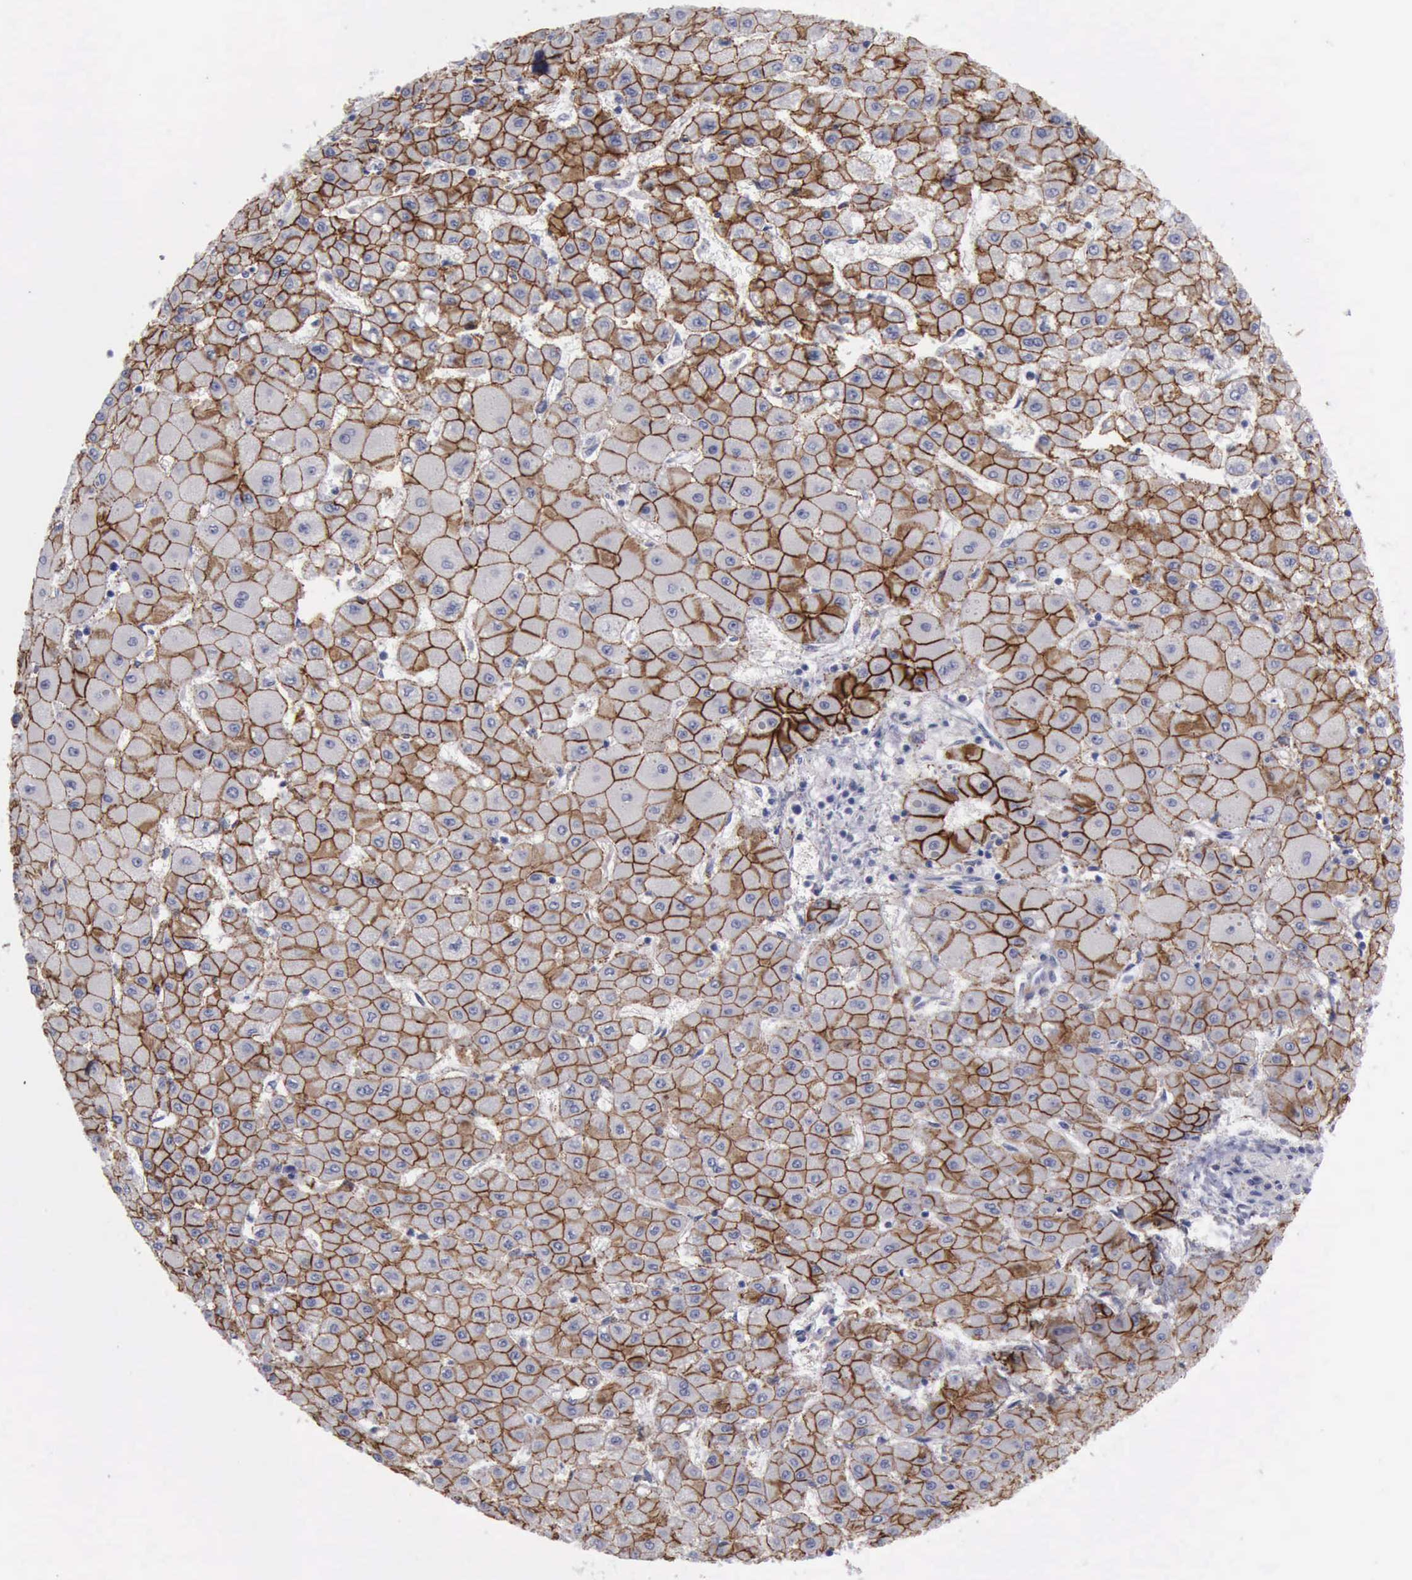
{"staining": {"intensity": "moderate", "quantity": ">75%", "location": "cytoplasmic/membranous"}, "tissue": "liver cancer", "cell_type": "Tumor cells", "image_type": "cancer", "snomed": [{"axis": "morphology", "description": "Carcinoma, Hepatocellular, NOS"}, {"axis": "topography", "description": "Liver"}], "caption": "Moderate cytoplasmic/membranous expression is appreciated in about >75% of tumor cells in hepatocellular carcinoma (liver).", "gene": "CDH2", "patient": {"sex": "female", "age": 52}}